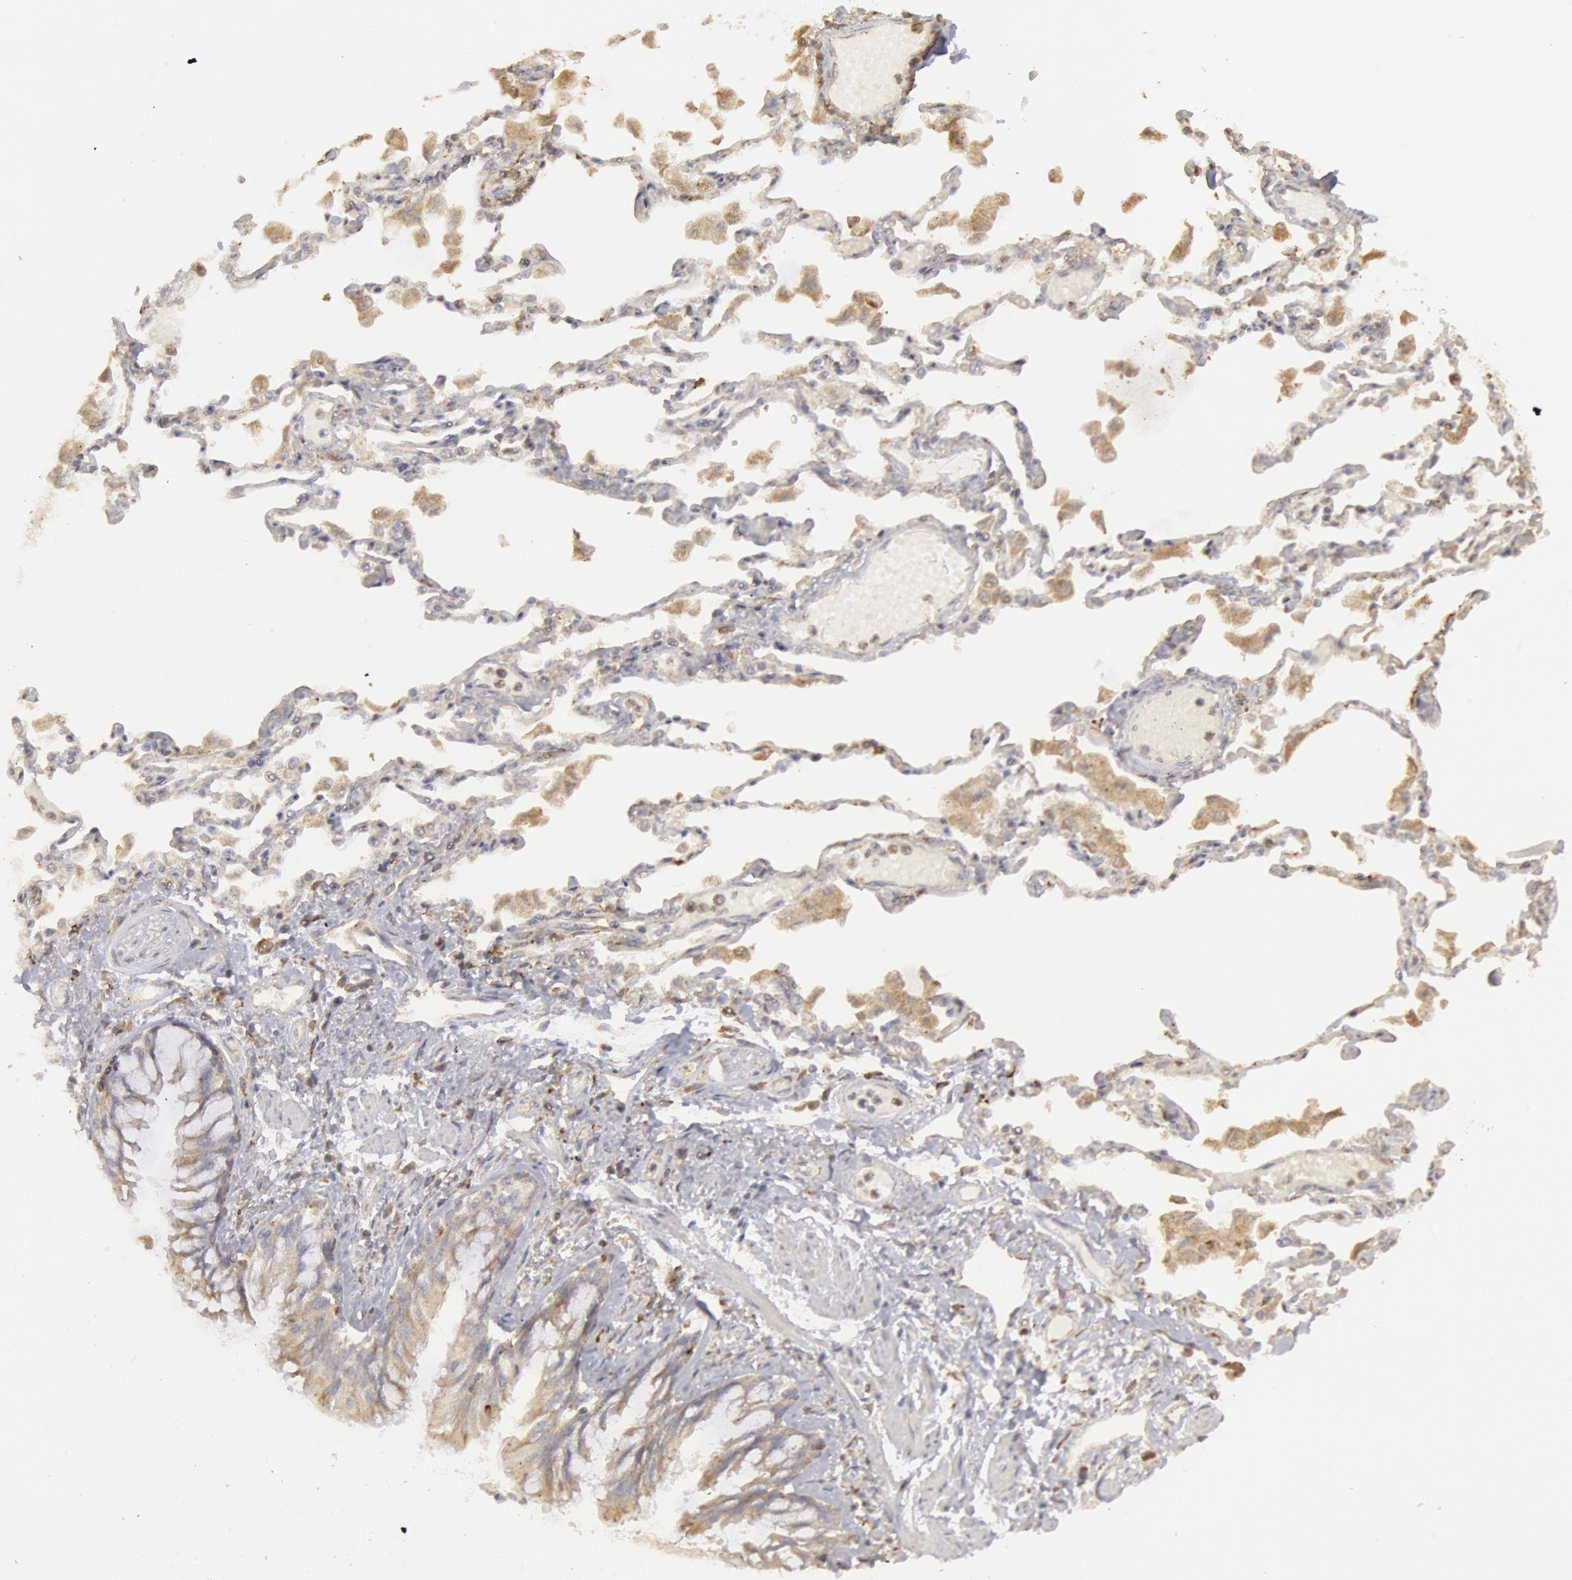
{"staining": {"intensity": "negative", "quantity": "none", "location": "none"}, "tissue": "adipose tissue", "cell_type": "Adipocytes", "image_type": "normal", "snomed": [{"axis": "morphology", "description": "Normal tissue, NOS"}, {"axis": "morphology", "description": "Adenocarcinoma, NOS"}, {"axis": "topography", "description": "Cartilage tissue"}, {"axis": "topography", "description": "Lung"}], "caption": "This is an immunohistochemistry (IHC) histopathology image of benign adipose tissue. There is no staining in adipocytes.", "gene": "OSBPL8", "patient": {"sex": "female", "age": 67}}